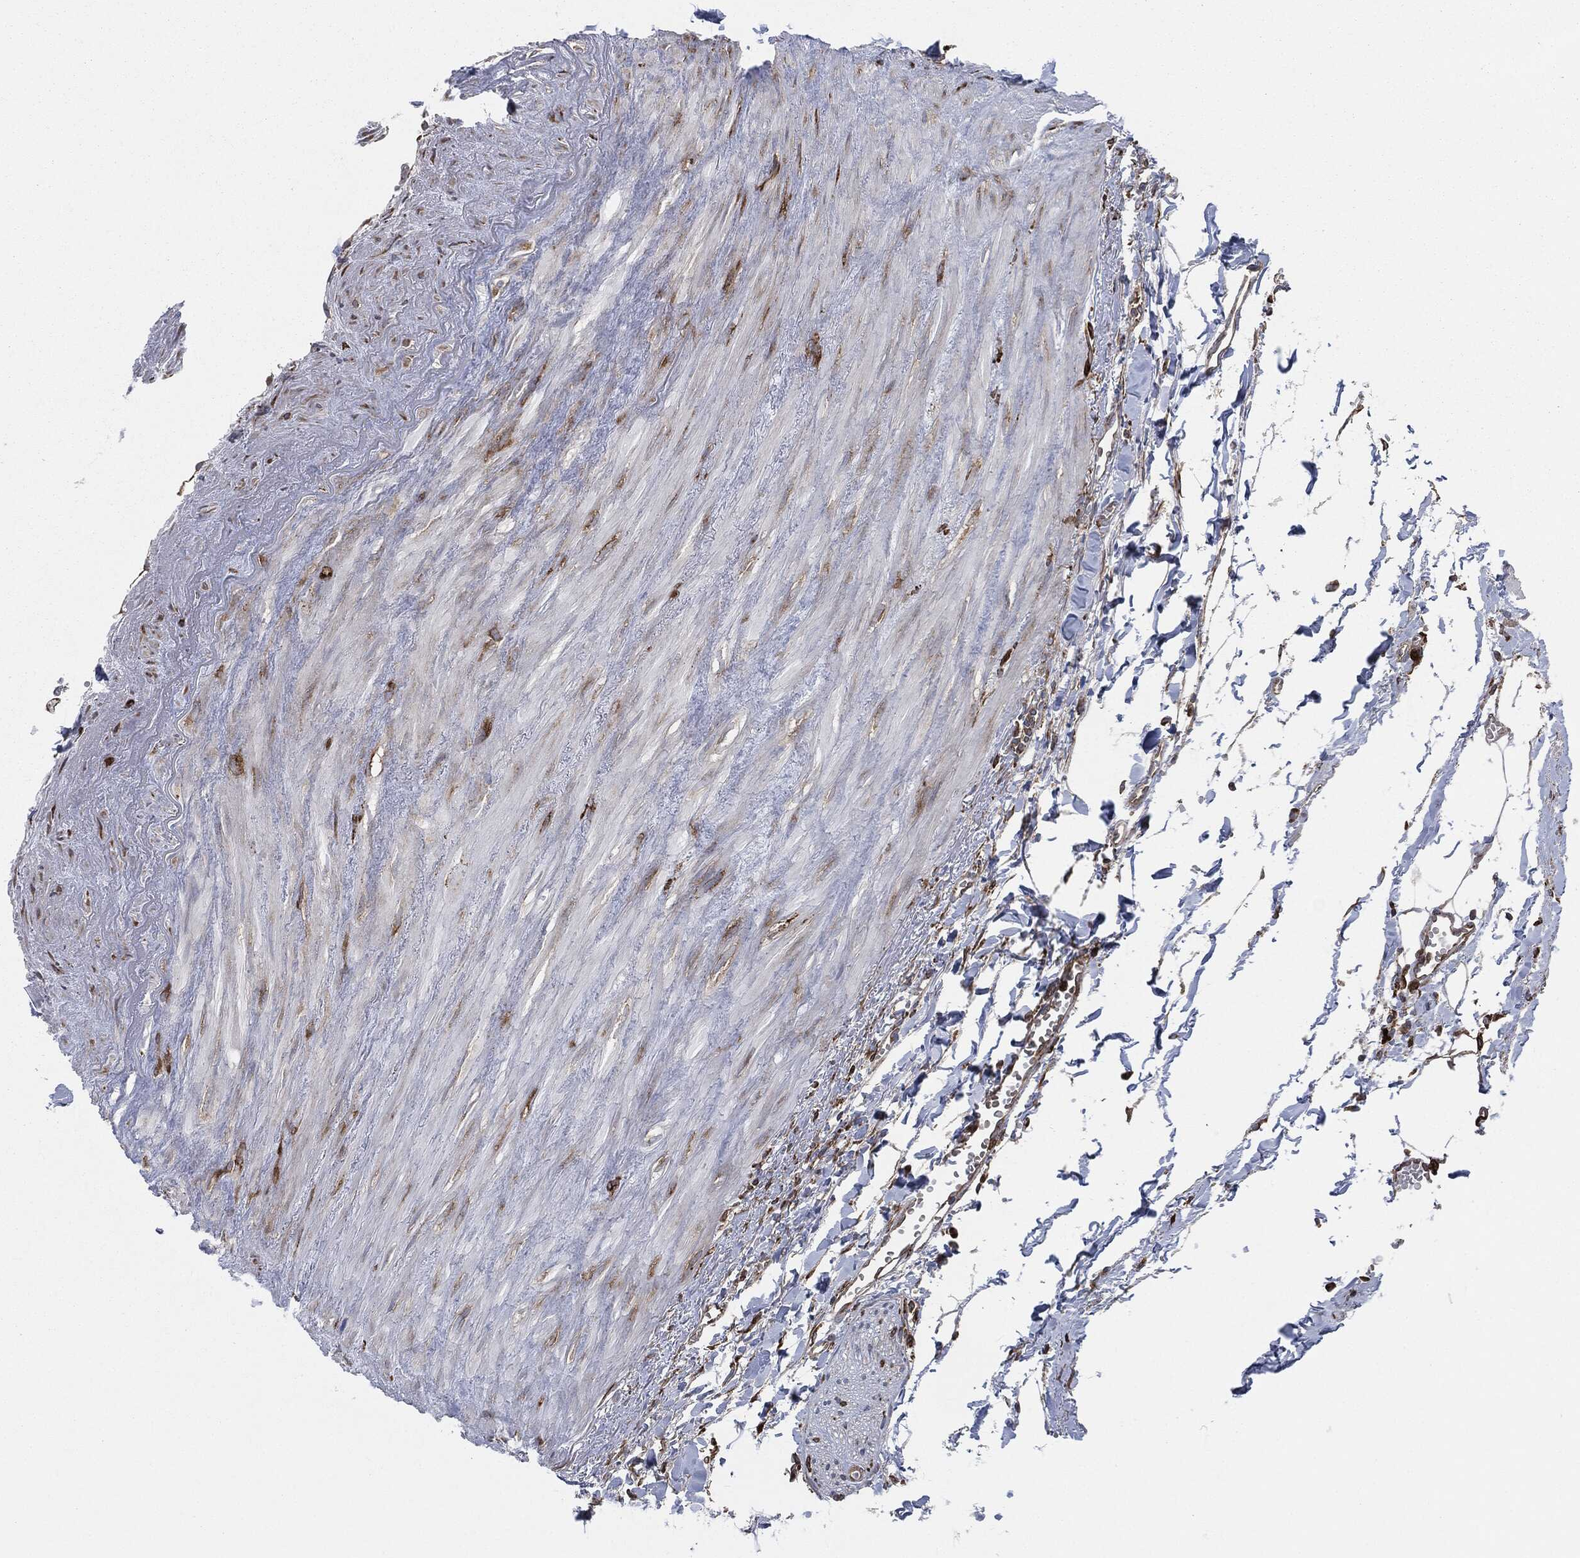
{"staining": {"intensity": "moderate", "quantity": "<25%", "location": "cytoplasmic/membranous"}, "tissue": "soft tissue", "cell_type": "Fibroblasts", "image_type": "normal", "snomed": [{"axis": "morphology", "description": "Normal tissue, NOS"}, {"axis": "morphology", "description": "Adenocarcinoma, NOS"}, {"axis": "topography", "description": "Pancreas"}, {"axis": "topography", "description": "Peripheral nerve tissue"}], "caption": "An image of soft tissue stained for a protein exhibits moderate cytoplasmic/membranous brown staining in fibroblasts. Using DAB (3,3'-diaminobenzidine) (brown) and hematoxylin (blue) stains, captured at high magnification using brightfield microscopy.", "gene": "CALR", "patient": {"sex": "male", "age": 61}}